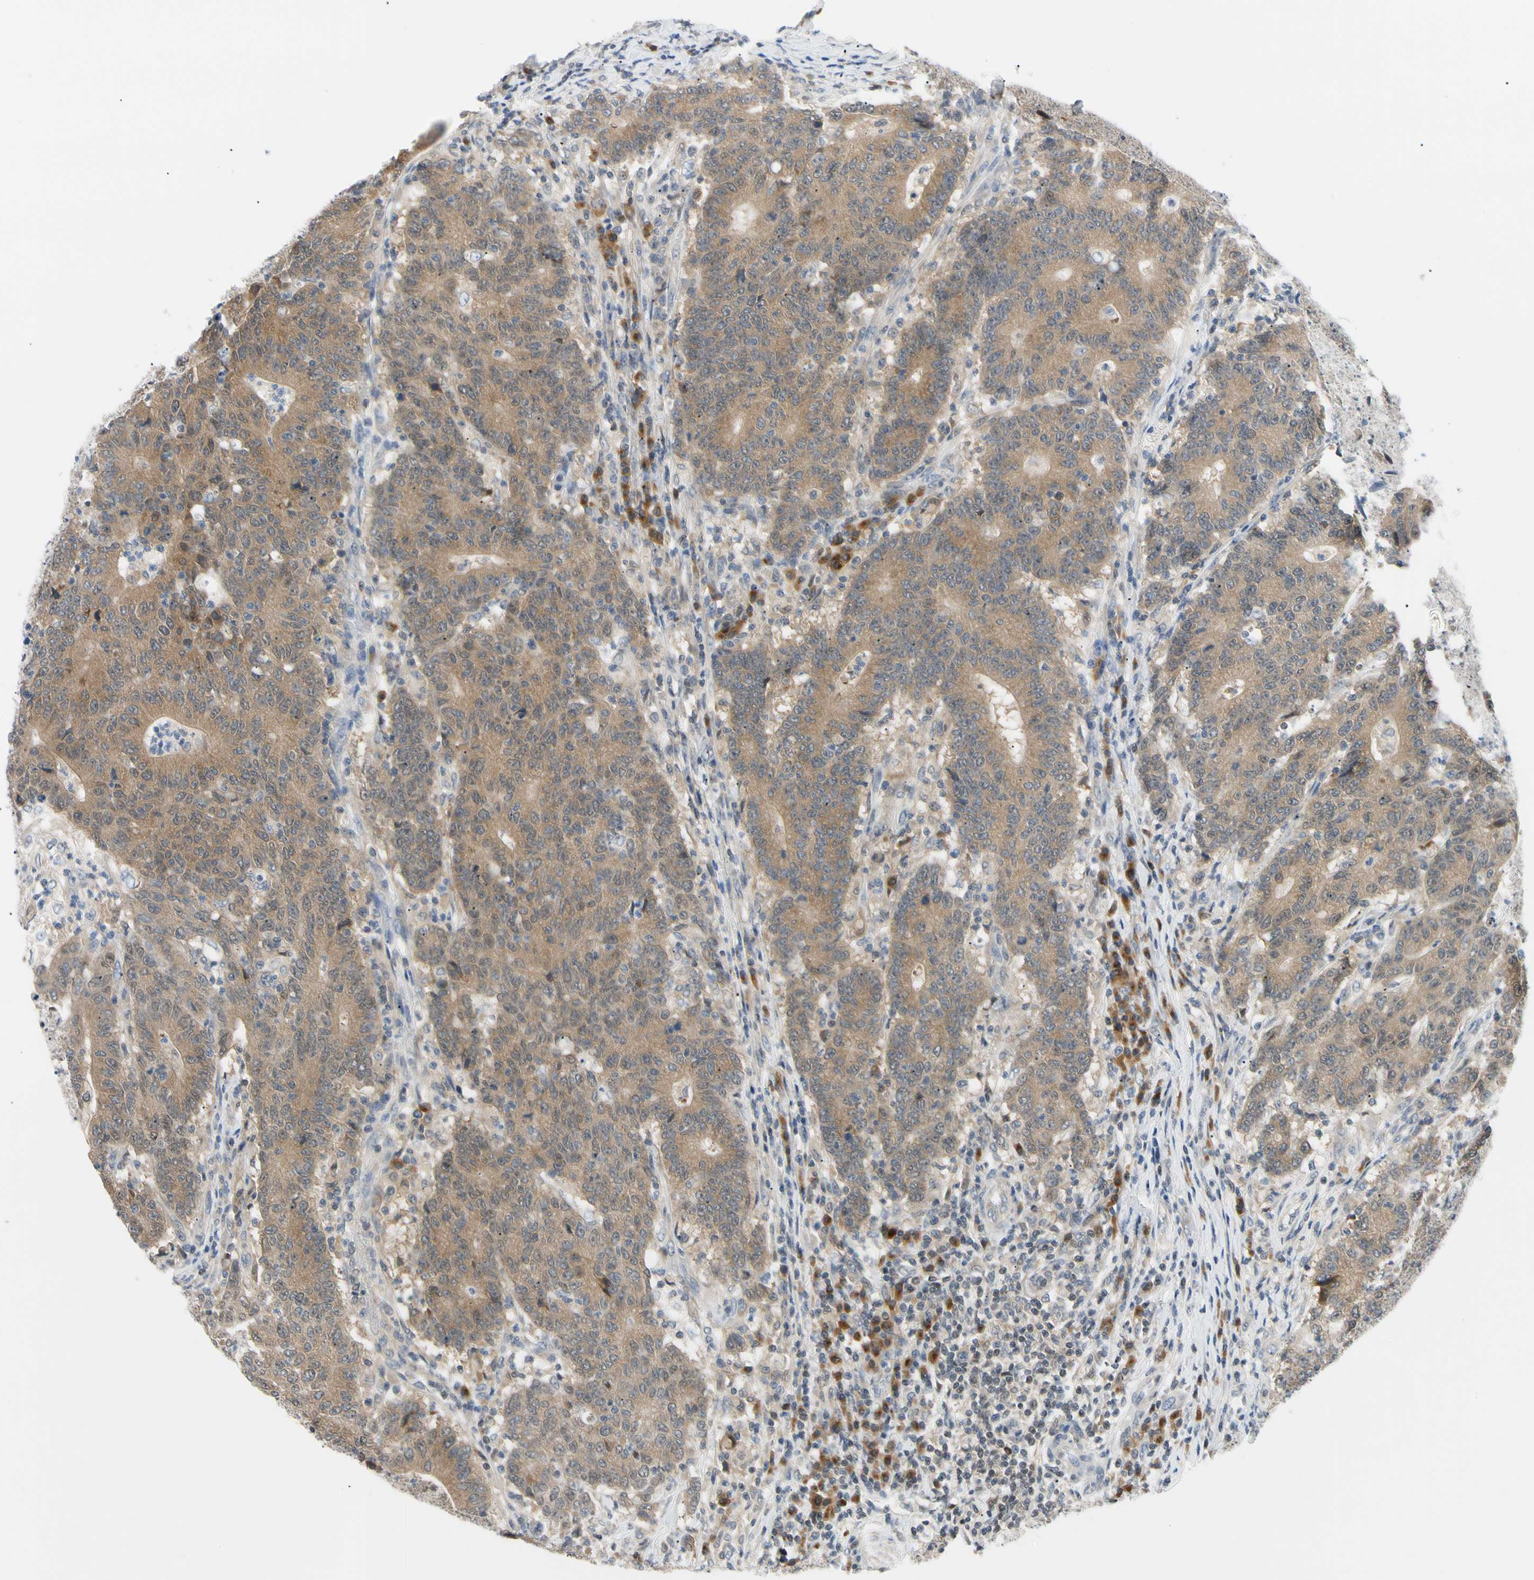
{"staining": {"intensity": "moderate", "quantity": ">75%", "location": "cytoplasmic/membranous"}, "tissue": "colorectal cancer", "cell_type": "Tumor cells", "image_type": "cancer", "snomed": [{"axis": "morphology", "description": "Normal tissue, NOS"}, {"axis": "morphology", "description": "Adenocarcinoma, NOS"}, {"axis": "topography", "description": "Colon"}], "caption": "A brown stain shows moderate cytoplasmic/membranous expression of a protein in colorectal cancer (adenocarcinoma) tumor cells.", "gene": "SEC23B", "patient": {"sex": "female", "age": 75}}